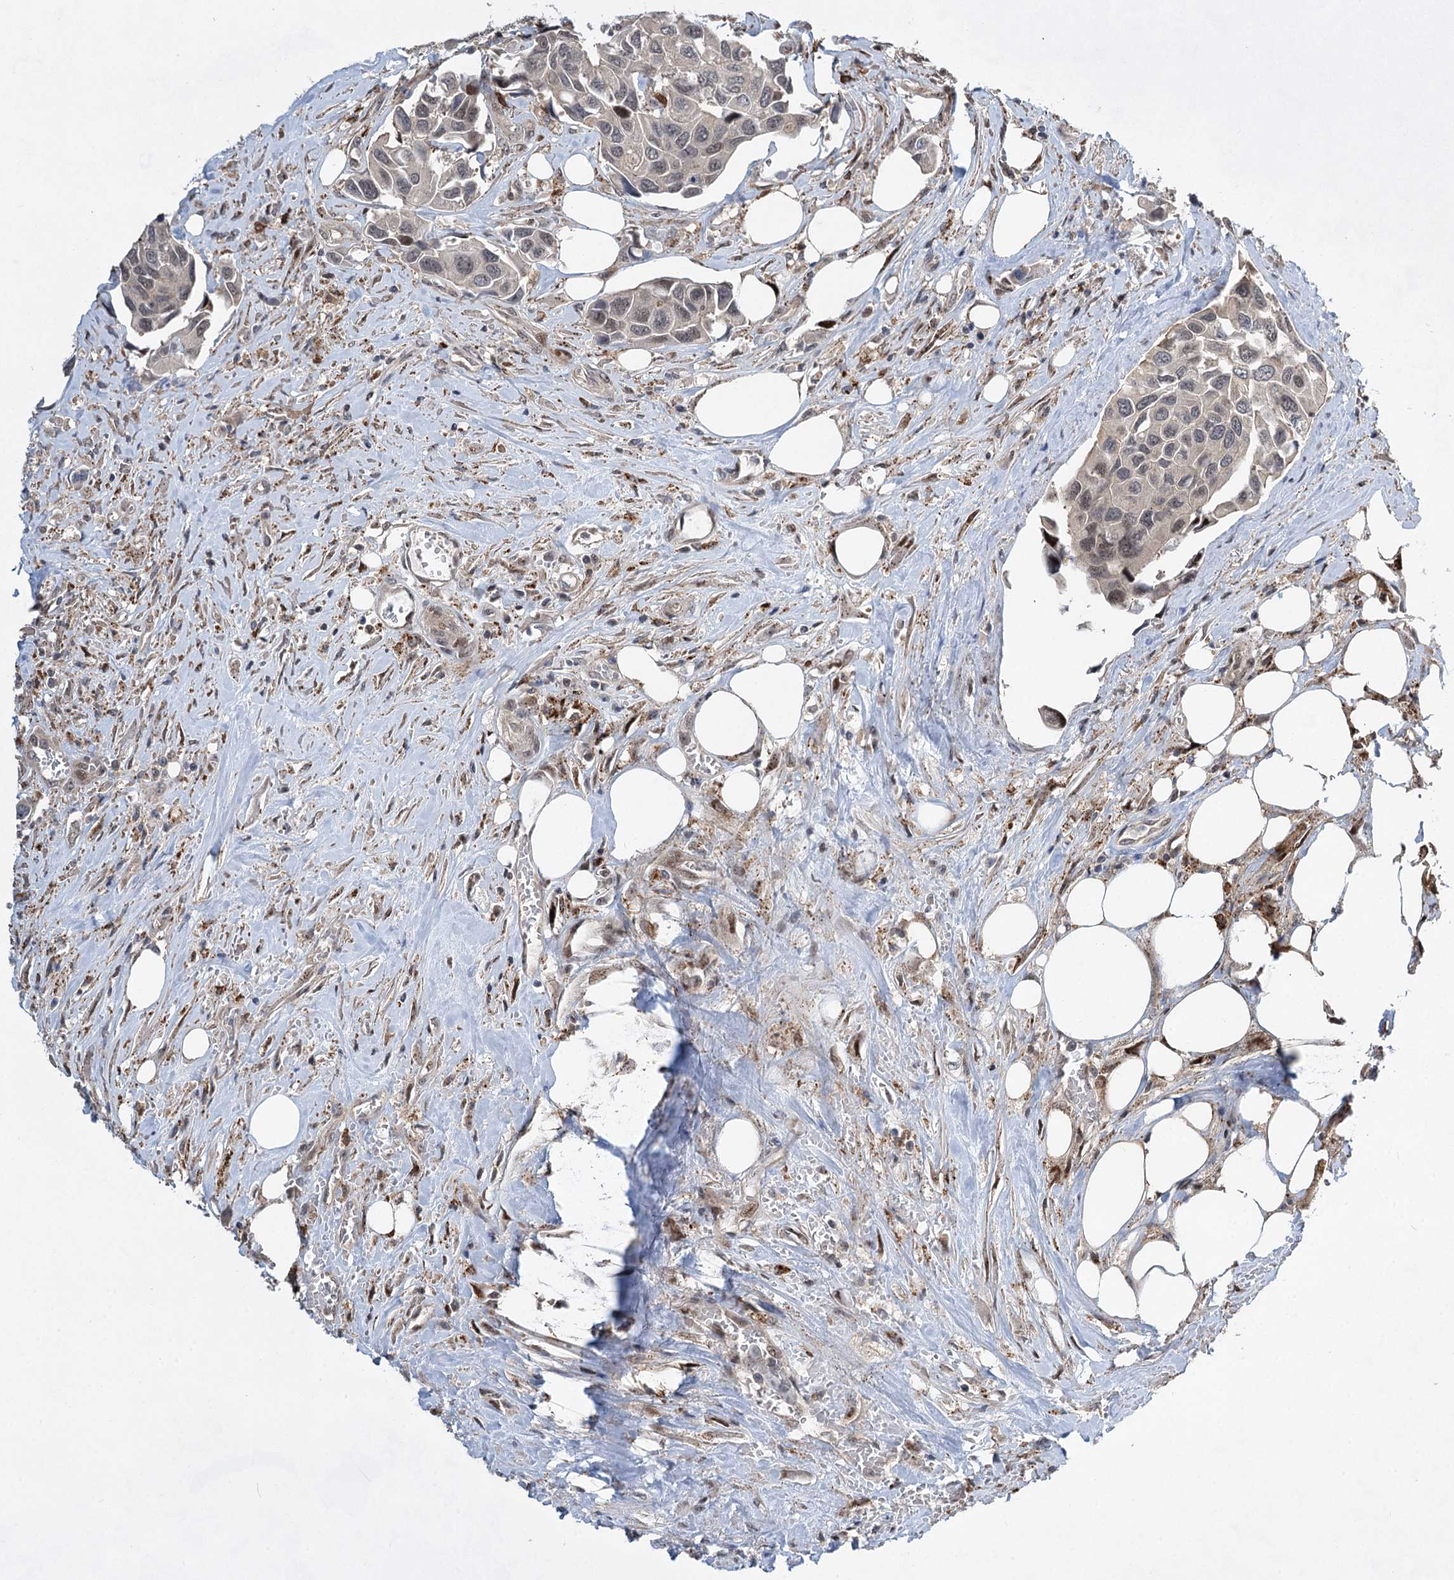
{"staining": {"intensity": "weak", "quantity": "<25%", "location": "nuclear"}, "tissue": "urothelial cancer", "cell_type": "Tumor cells", "image_type": "cancer", "snomed": [{"axis": "morphology", "description": "Urothelial carcinoma, High grade"}, {"axis": "topography", "description": "Urinary bladder"}], "caption": "Urothelial cancer was stained to show a protein in brown. There is no significant expression in tumor cells.", "gene": "GPBP1", "patient": {"sex": "male", "age": 74}}